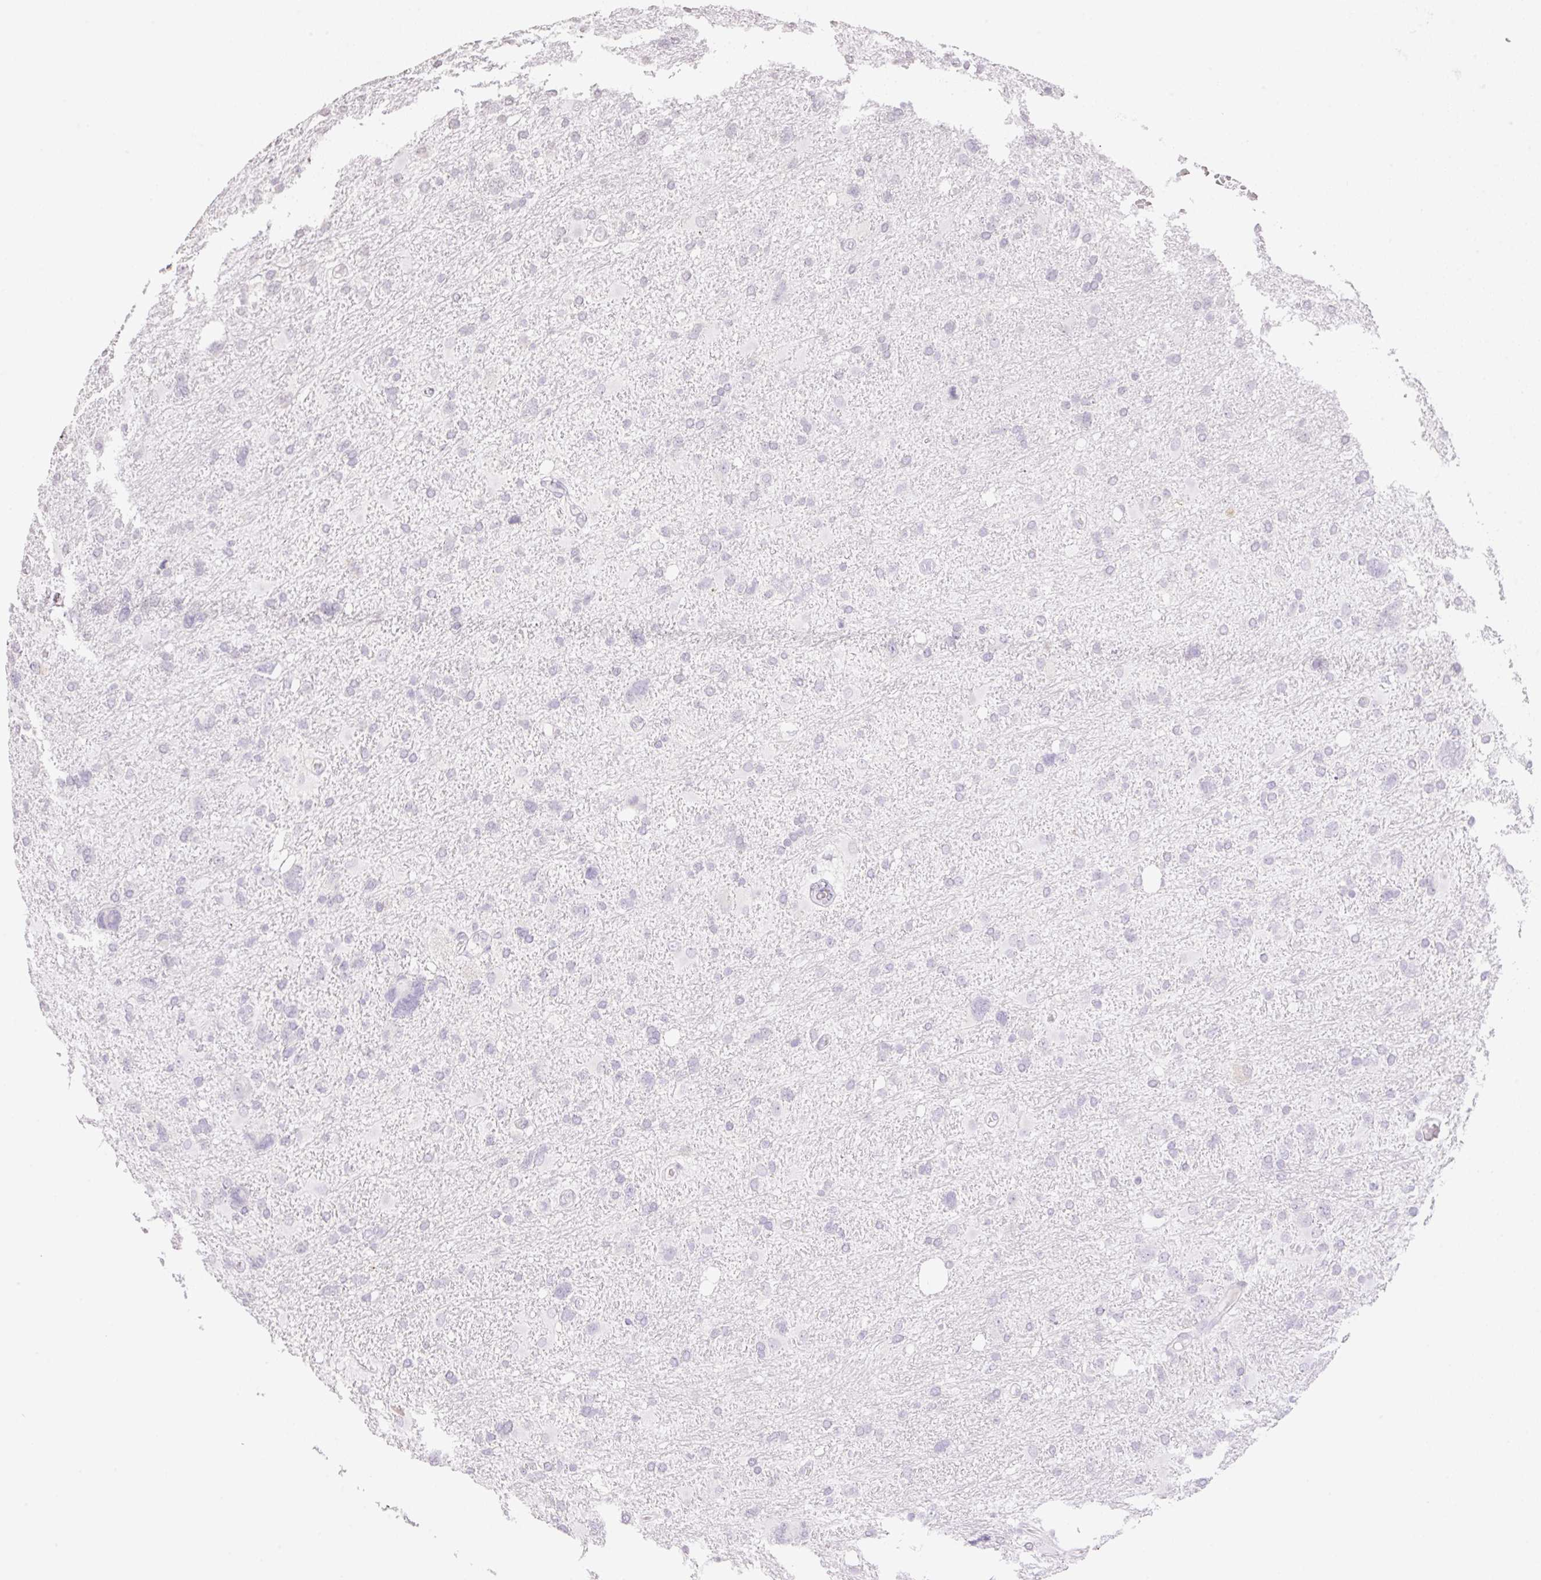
{"staining": {"intensity": "negative", "quantity": "none", "location": "none"}, "tissue": "glioma", "cell_type": "Tumor cells", "image_type": "cancer", "snomed": [{"axis": "morphology", "description": "Glioma, malignant, High grade"}, {"axis": "topography", "description": "Brain"}], "caption": "This is an IHC micrograph of glioma. There is no positivity in tumor cells.", "gene": "HCRTR2", "patient": {"sex": "male", "age": 61}}